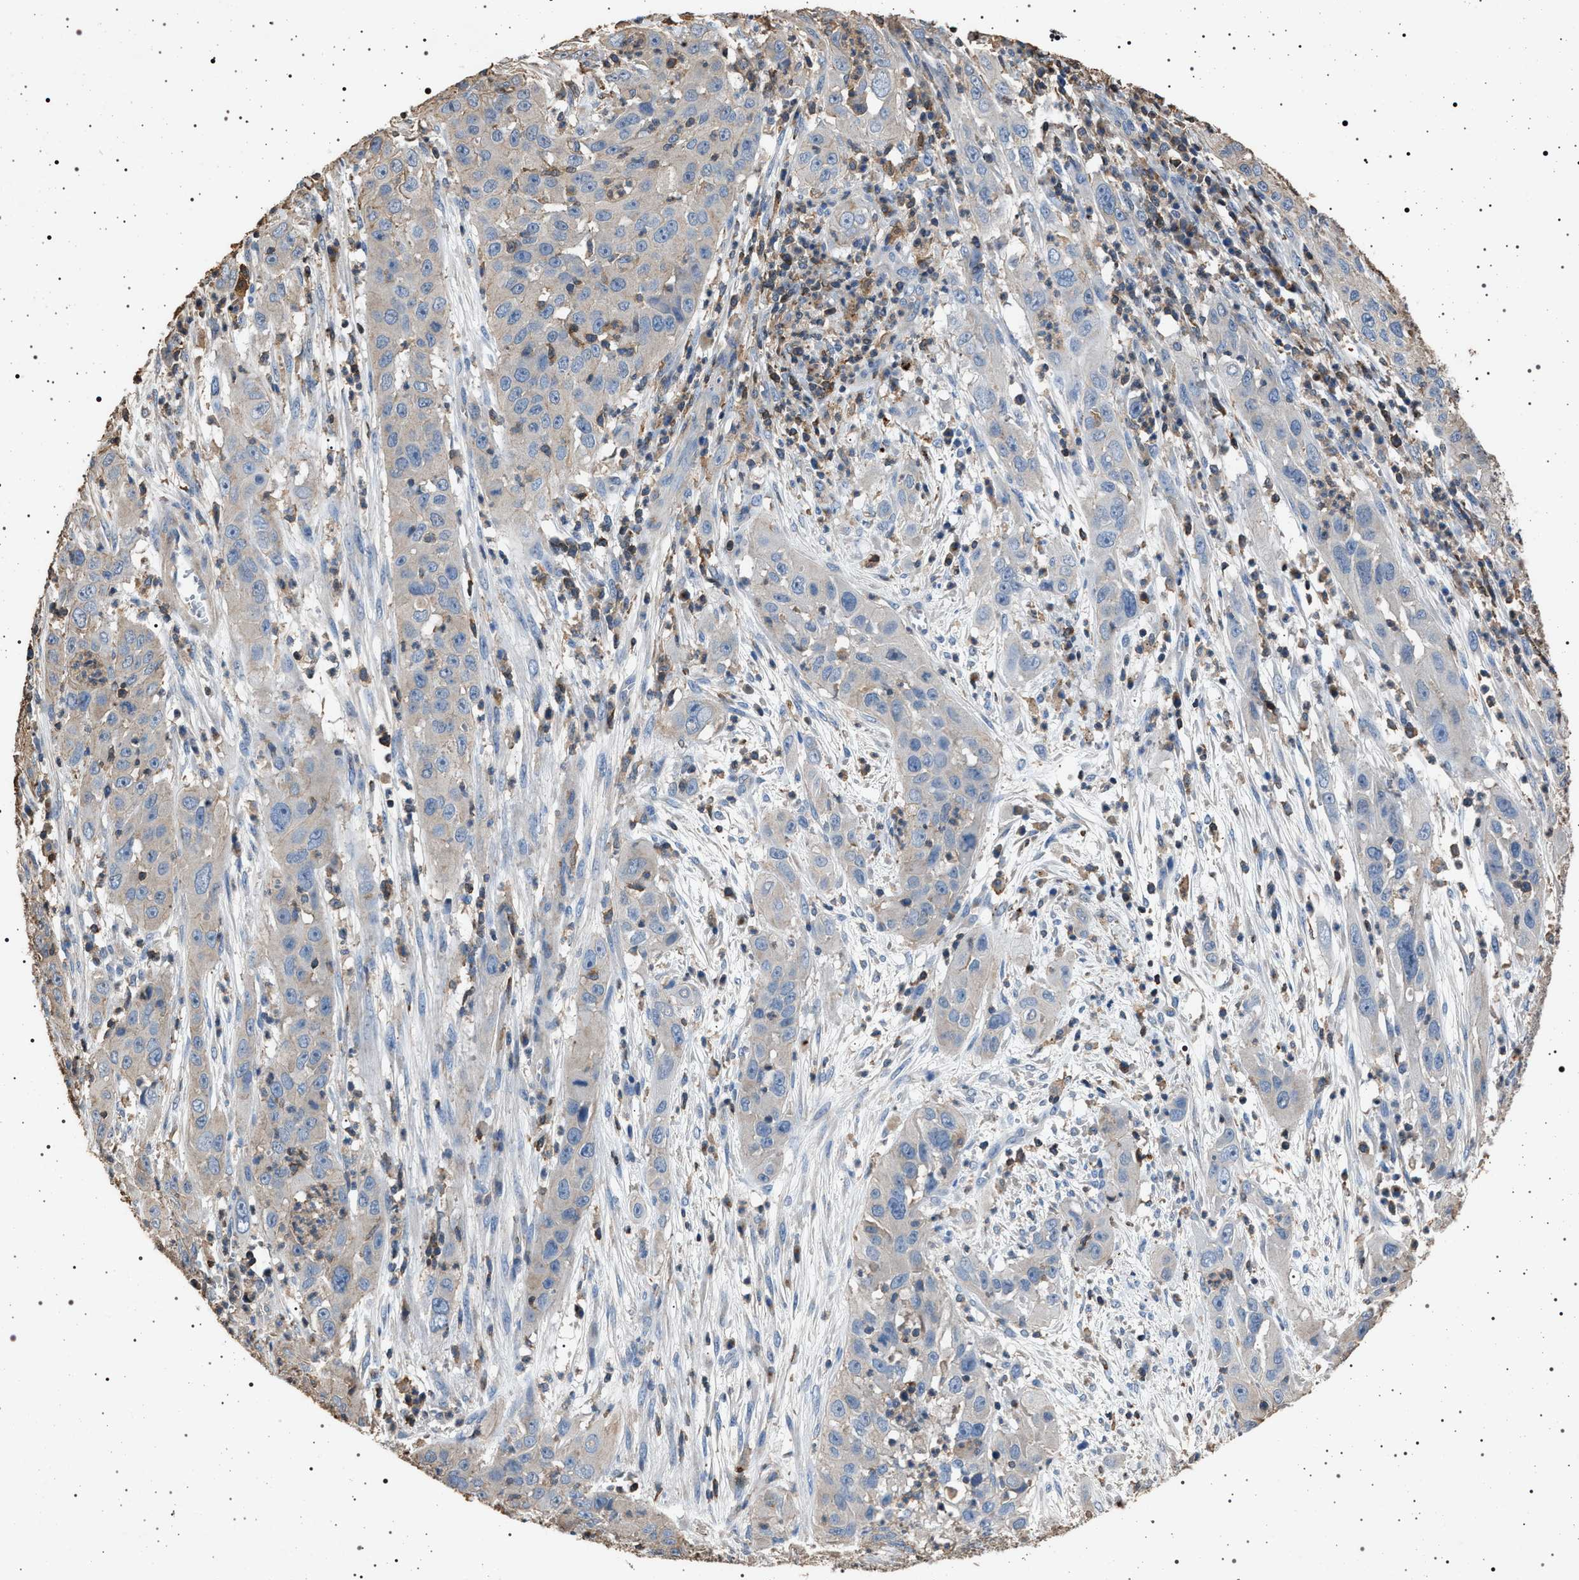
{"staining": {"intensity": "negative", "quantity": "none", "location": "none"}, "tissue": "cervical cancer", "cell_type": "Tumor cells", "image_type": "cancer", "snomed": [{"axis": "morphology", "description": "Squamous cell carcinoma, NOS"}, {"axis": "topography", "description": "Cervix"}], "caption": "This is an immunohistochemistry image of human squamous cell carcinoma (cervical). There is no positivity in tumor cells.", "gene": "SMAP2", "patient": {"sex": "female", "age": 32}}